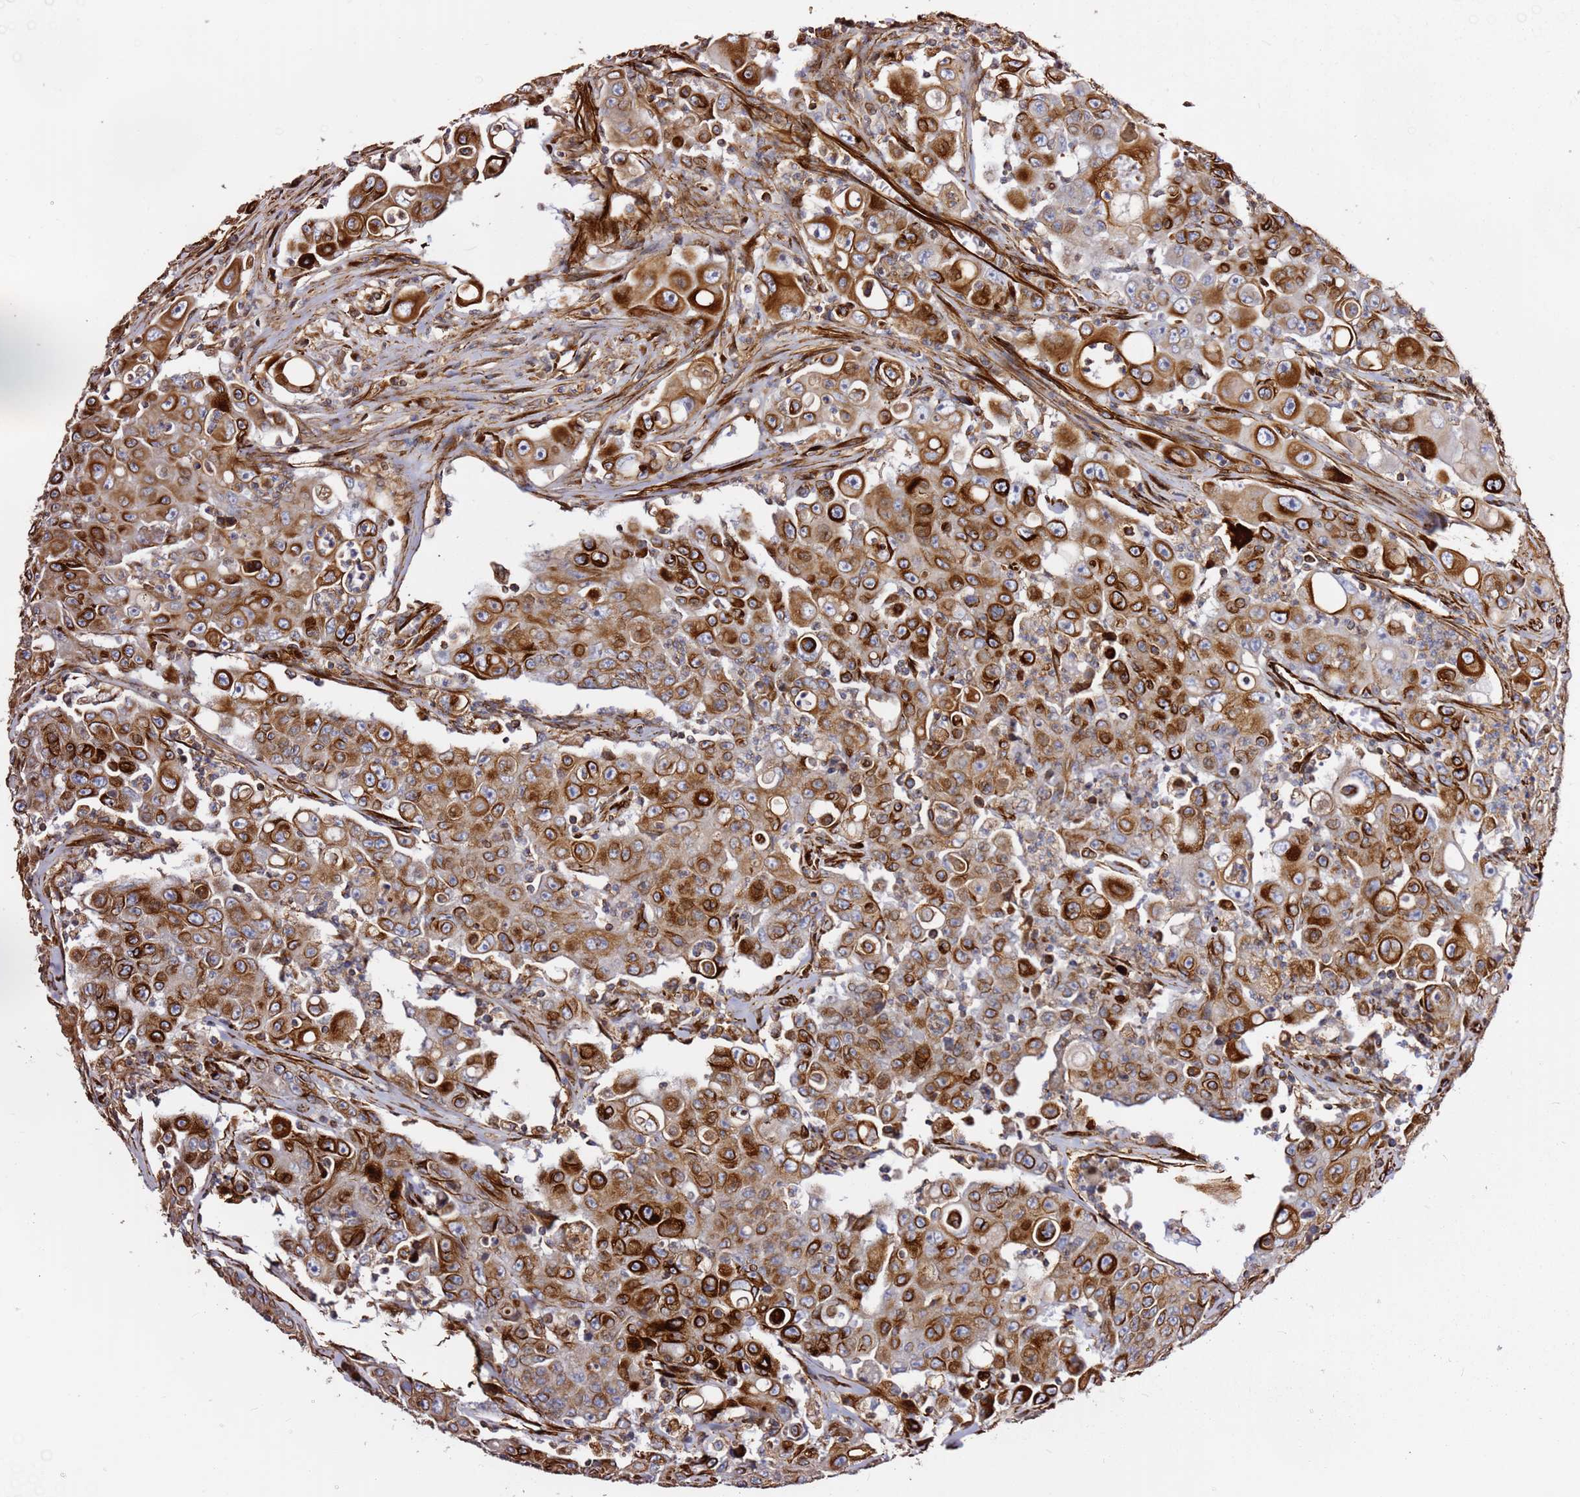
{"staining": {"intensity": "strong", "quantity": ">75%", "location": "cytoplasmic/membranous"}, "tissue": "colorectal cancer", "cell_type": "Tumor cells", "image_type": "cancer", "snomed": [{"axis": "morphology", "description": "Adenocarcinoma, NOS"}, {"axis": "topography", "description": "Colon"}], "caption": "Human colorectal cancer (adenocarcinoma) stained with a protein marker displays strong staining in tumor cells.", "gene": "MRGPRE", "patient": {"sex": "male", "age": 51}}